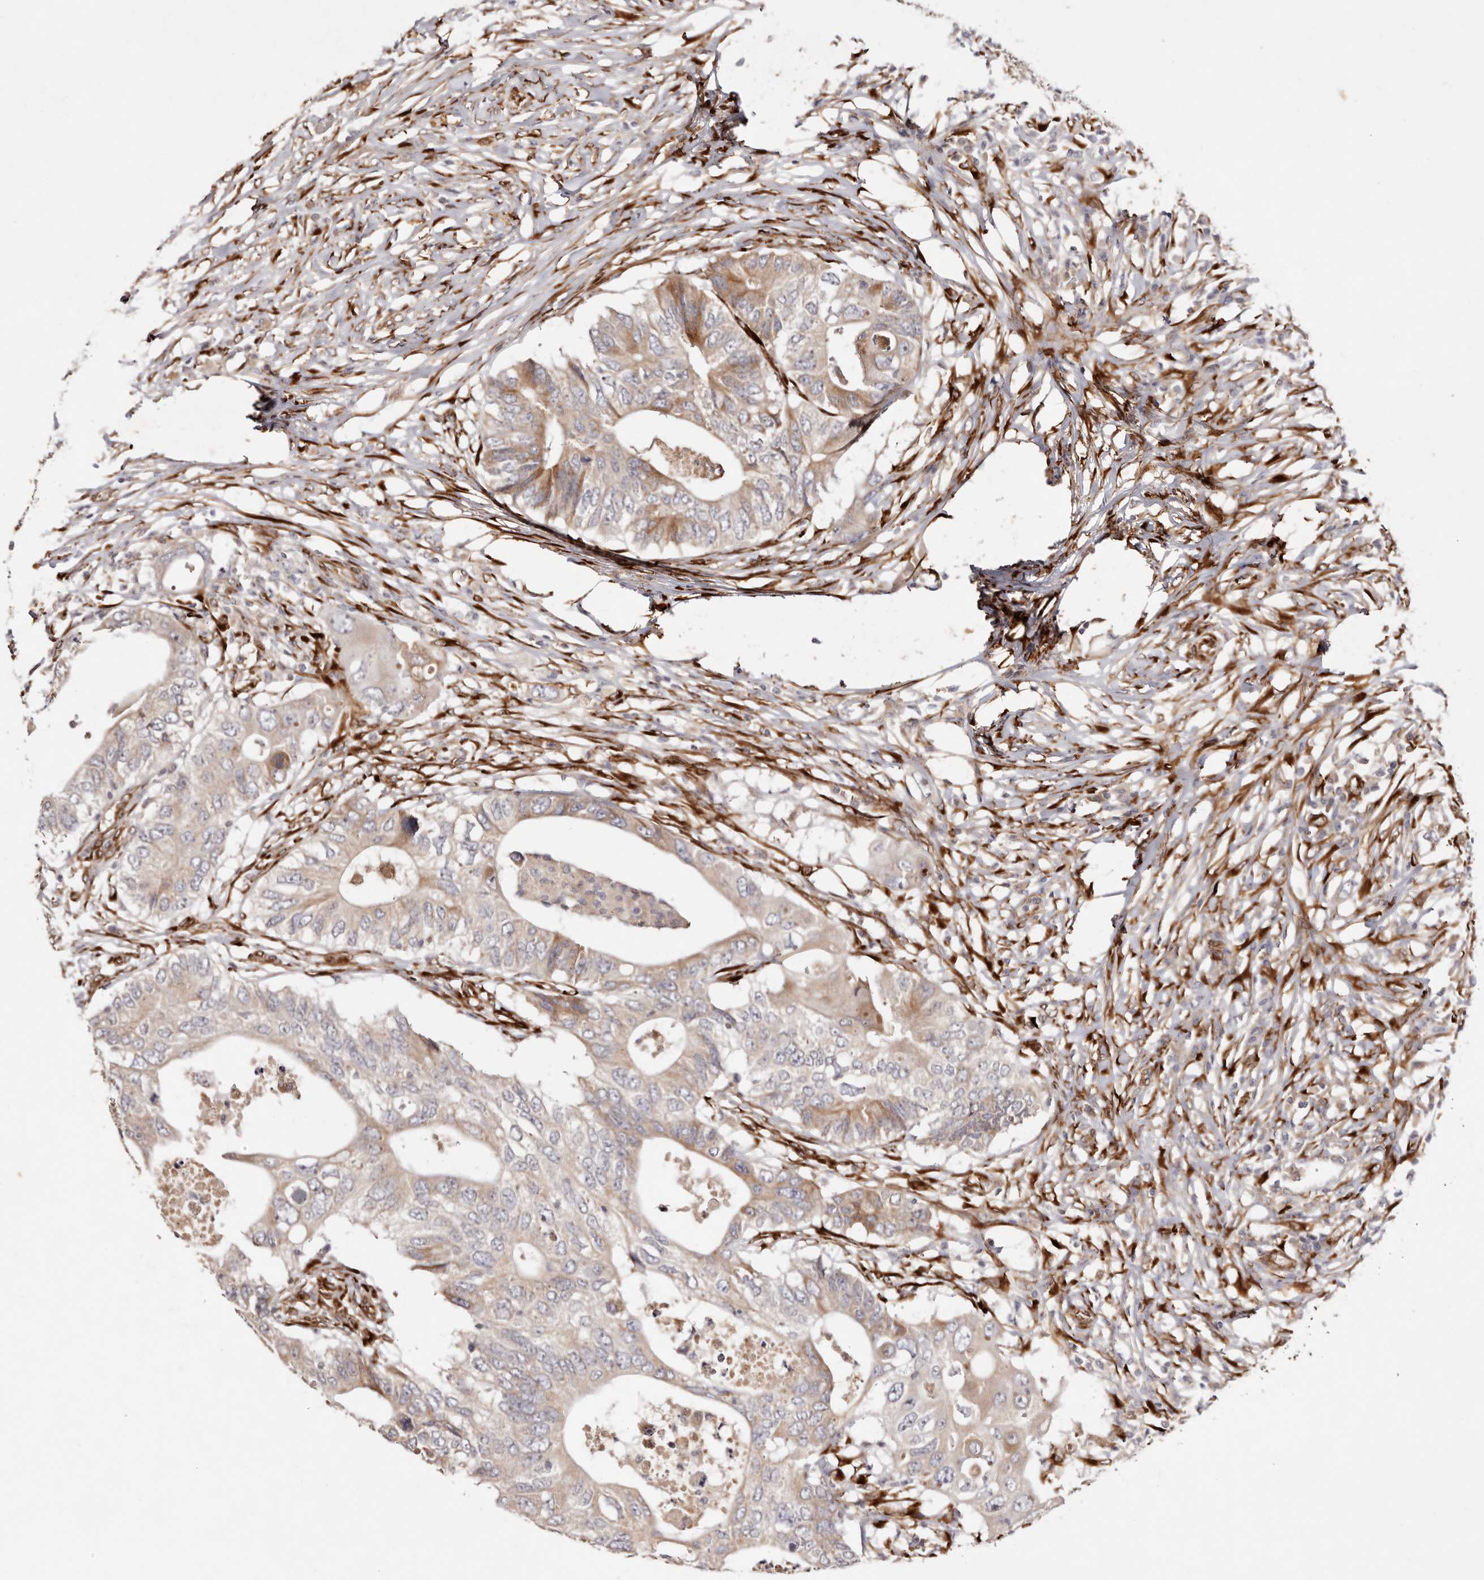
{"staining": {"intensity": "moderate", "quantity": "25%-75%", "location": "cytoplasmic/membranous"}, "tissue": "colorectal cancer", "cell_type": "Tumor cells", "image_type": "cancer", "snomed": [{"axis": "morphology", "description": "Adenocarcinoma, NOS"}, {"axis": "topography", "description": "Colon"}], "caption": "Immunohistochemistry histopathology image of neoplastic tissue: human colorectal adenocarcinoma stained using immunohistochemistry demonstrates medium levels of moderate protein expression localized specifically in the cytoplasmic/membranous of tumor cells, appearing as a cytoplasmic/membranous brown color.", "gene": "SERPINH1", "patient": {"sex": "male", "age": 71}}